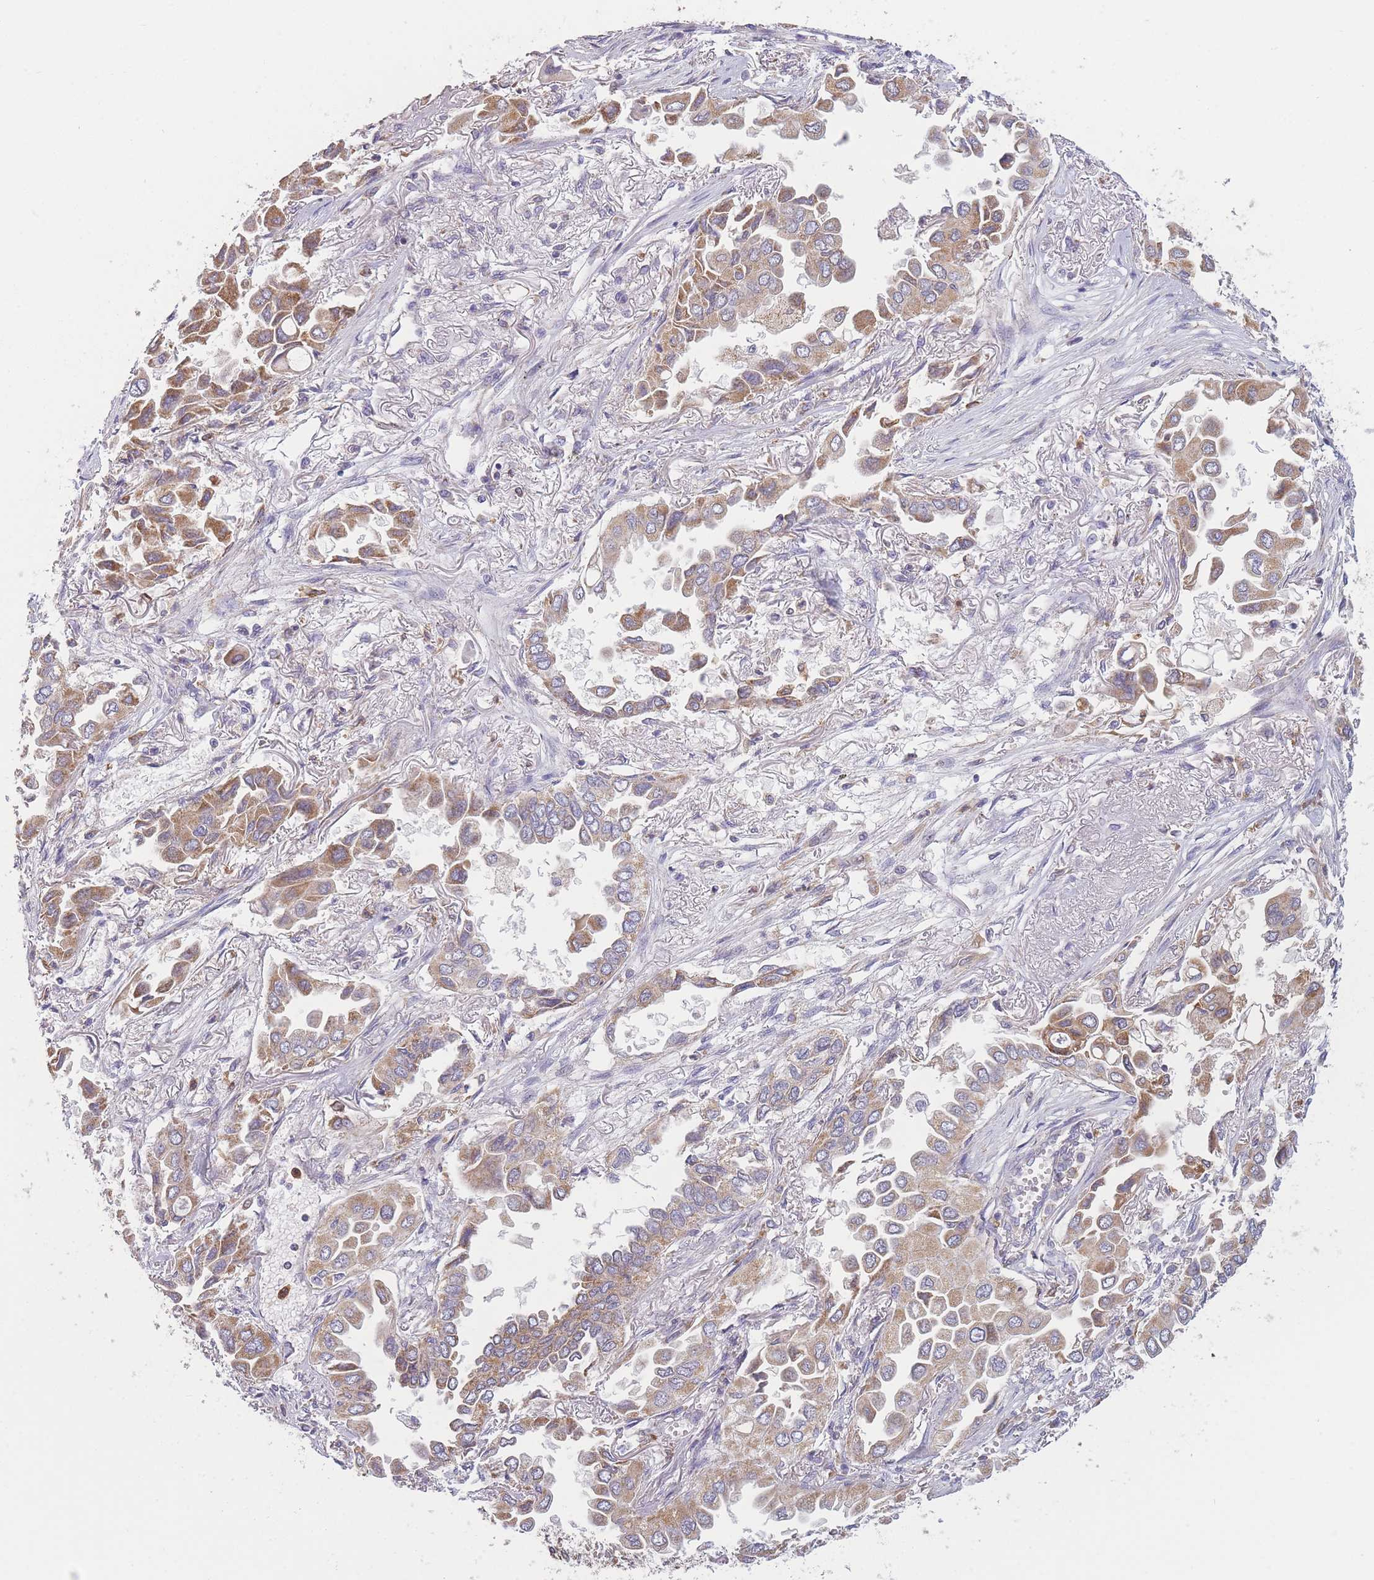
{"staining": {"intensity": "moderate", "quantity": ">75%", "location": "cytoplasmic/membranous"}, "tissue": "lung cancer", "cell_type": "Tumor cells", "image_type": "cancer", "snomed": [{"axis": "morphology", "description": "Adenocarcinoma, NOS"}, {"axis": "topography", "description": "Lung"}], "caption": "Tumor cells demonstrate medium levels of moderate cytoplasmic/membranous expression in approximately >75% of cells in human lung cancer (adenocarcinoma). (Brightfield microscopy of DAB IHC at high magnification).", "gene": "PRAM1", "patient": {"sex": "female", "age": 76}}